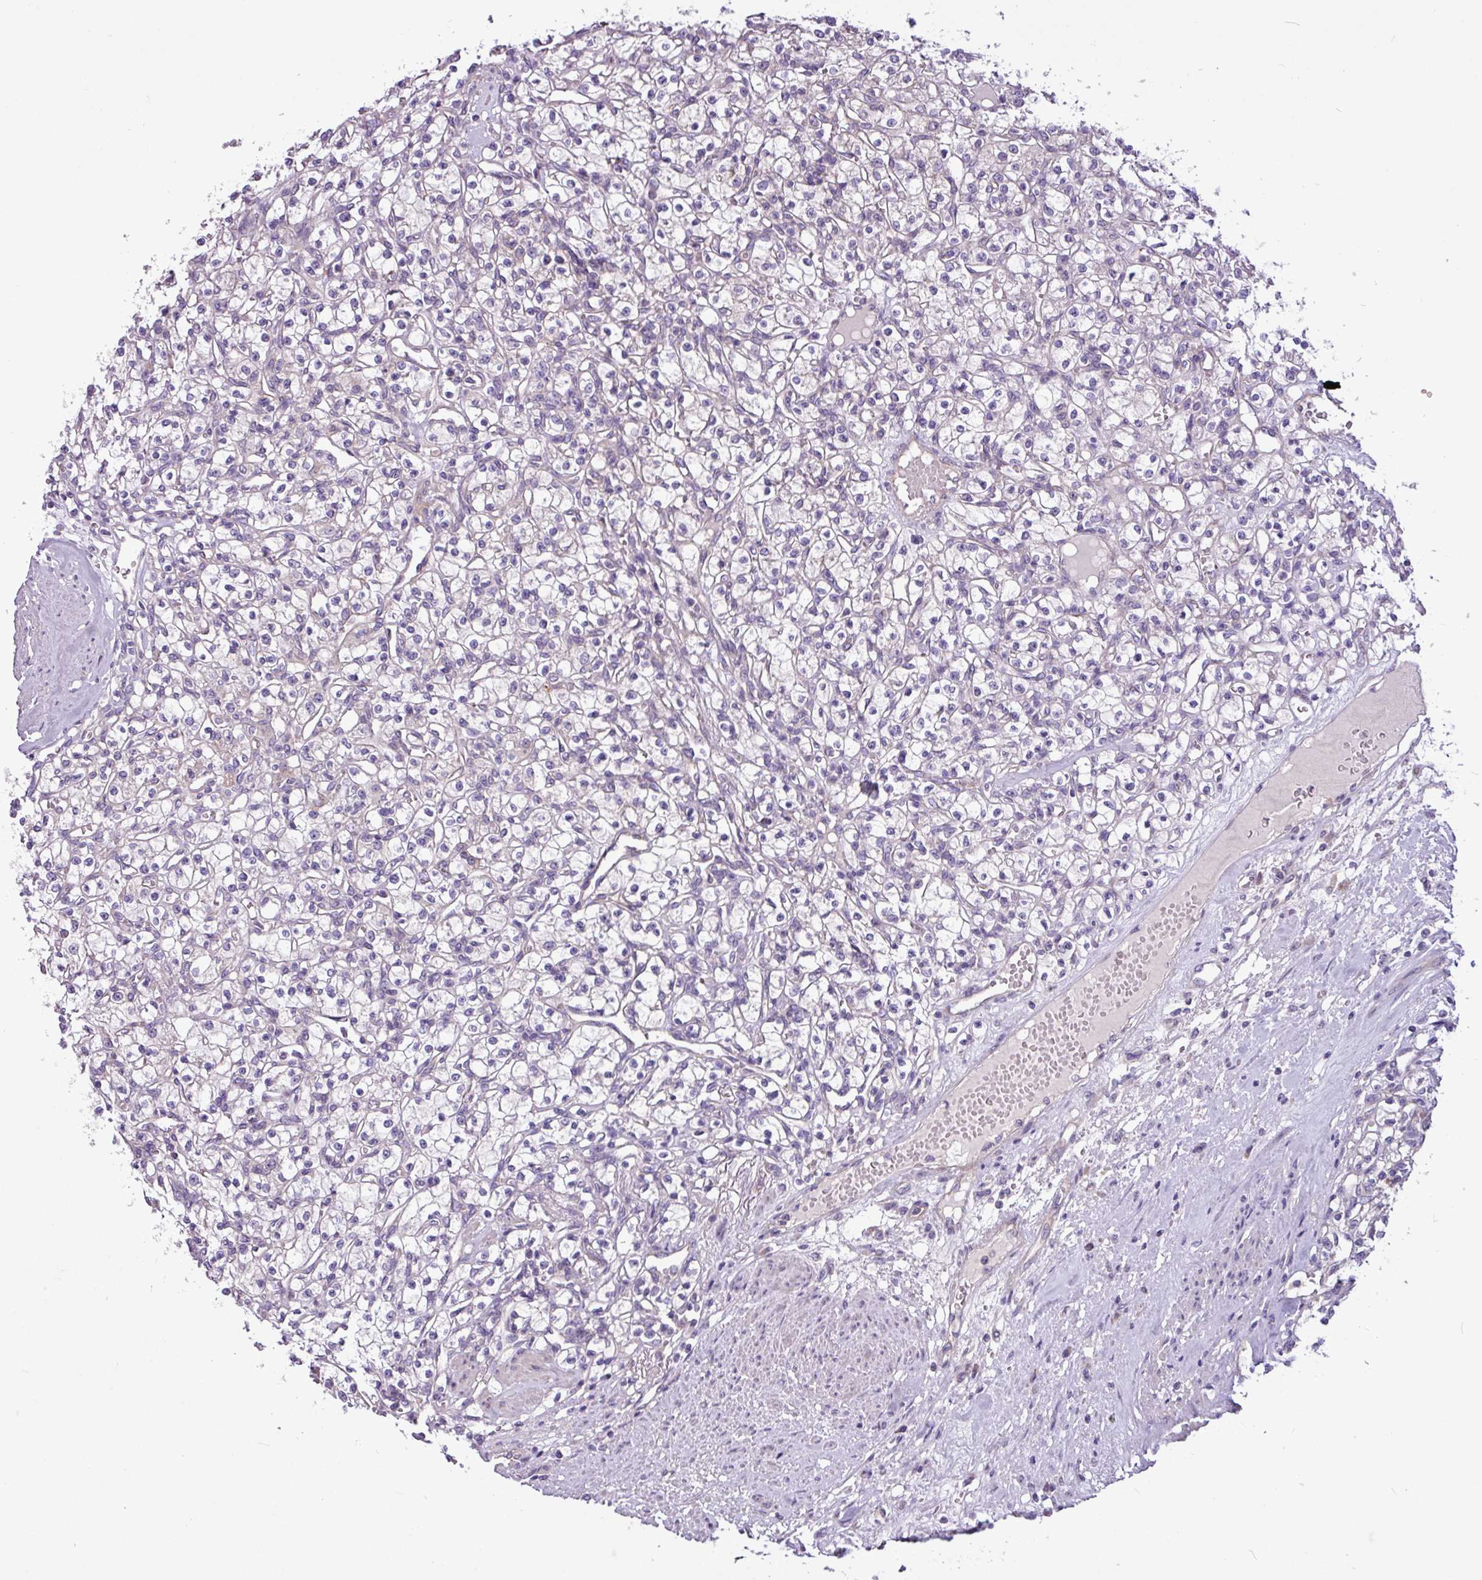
{"staining": {"intensity": "negative", "quantity": "none", "location": "none"}, "tissue": "renal cancer", "cell_type": "Tumor cells", "image_type": "cancer", "snomed": [{"axis": "morphology", "description": "Adenocarcinoma, NOS"}, {"axis": "topography", "description": "Kidney"}], "caption": "Image shows no protein staining in tumor cells of renal cancer tissue. Brightfield microscopy of immunohistochemistry stained with DAB (3,3'-diaminobenzidine) (brown) and hematoxylin (blue), captured at high magnification.", "gene": "MROH2A", "patient": {"sex": "female", "age": 59}}